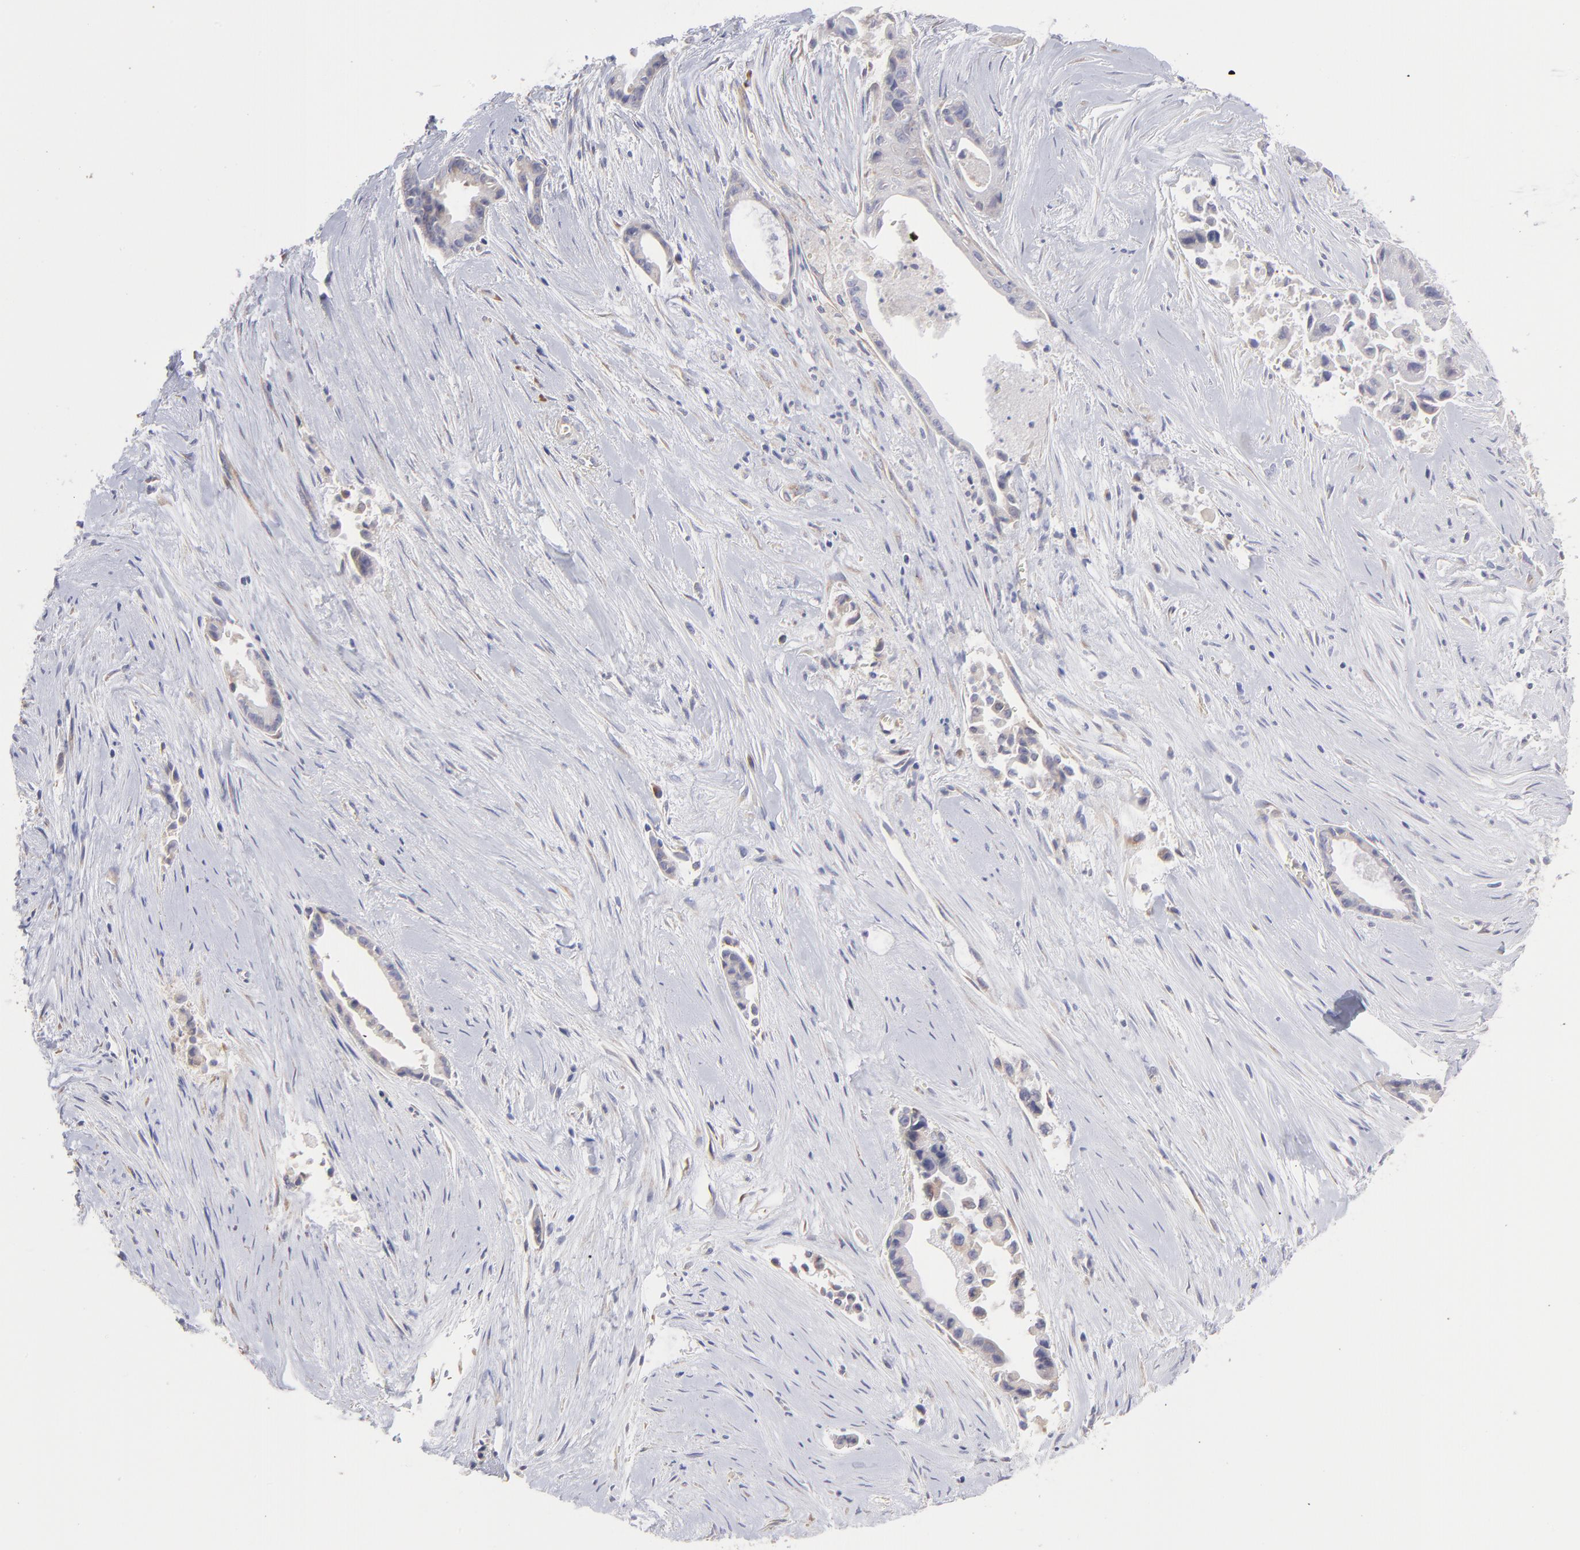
{"staining": {"intensity": "negative", "quantity": "none", "location": "none"}, "tissue": "liver cancer", "cell_type": "Tumor cells", "image_type": "cancer", "snomed": [{"axis": "morphology", "description": "Cholangiocarcinoma"}, {"axis": "topography", "description": "Liver"}], "caption": "Human liver cancer (cholangiocarcinoma) stained for a protein using immunohistochemistry displays no staining in tumor cells.", "gene": "RPLP0", "patient": {"sex": "female", "age": 55}}